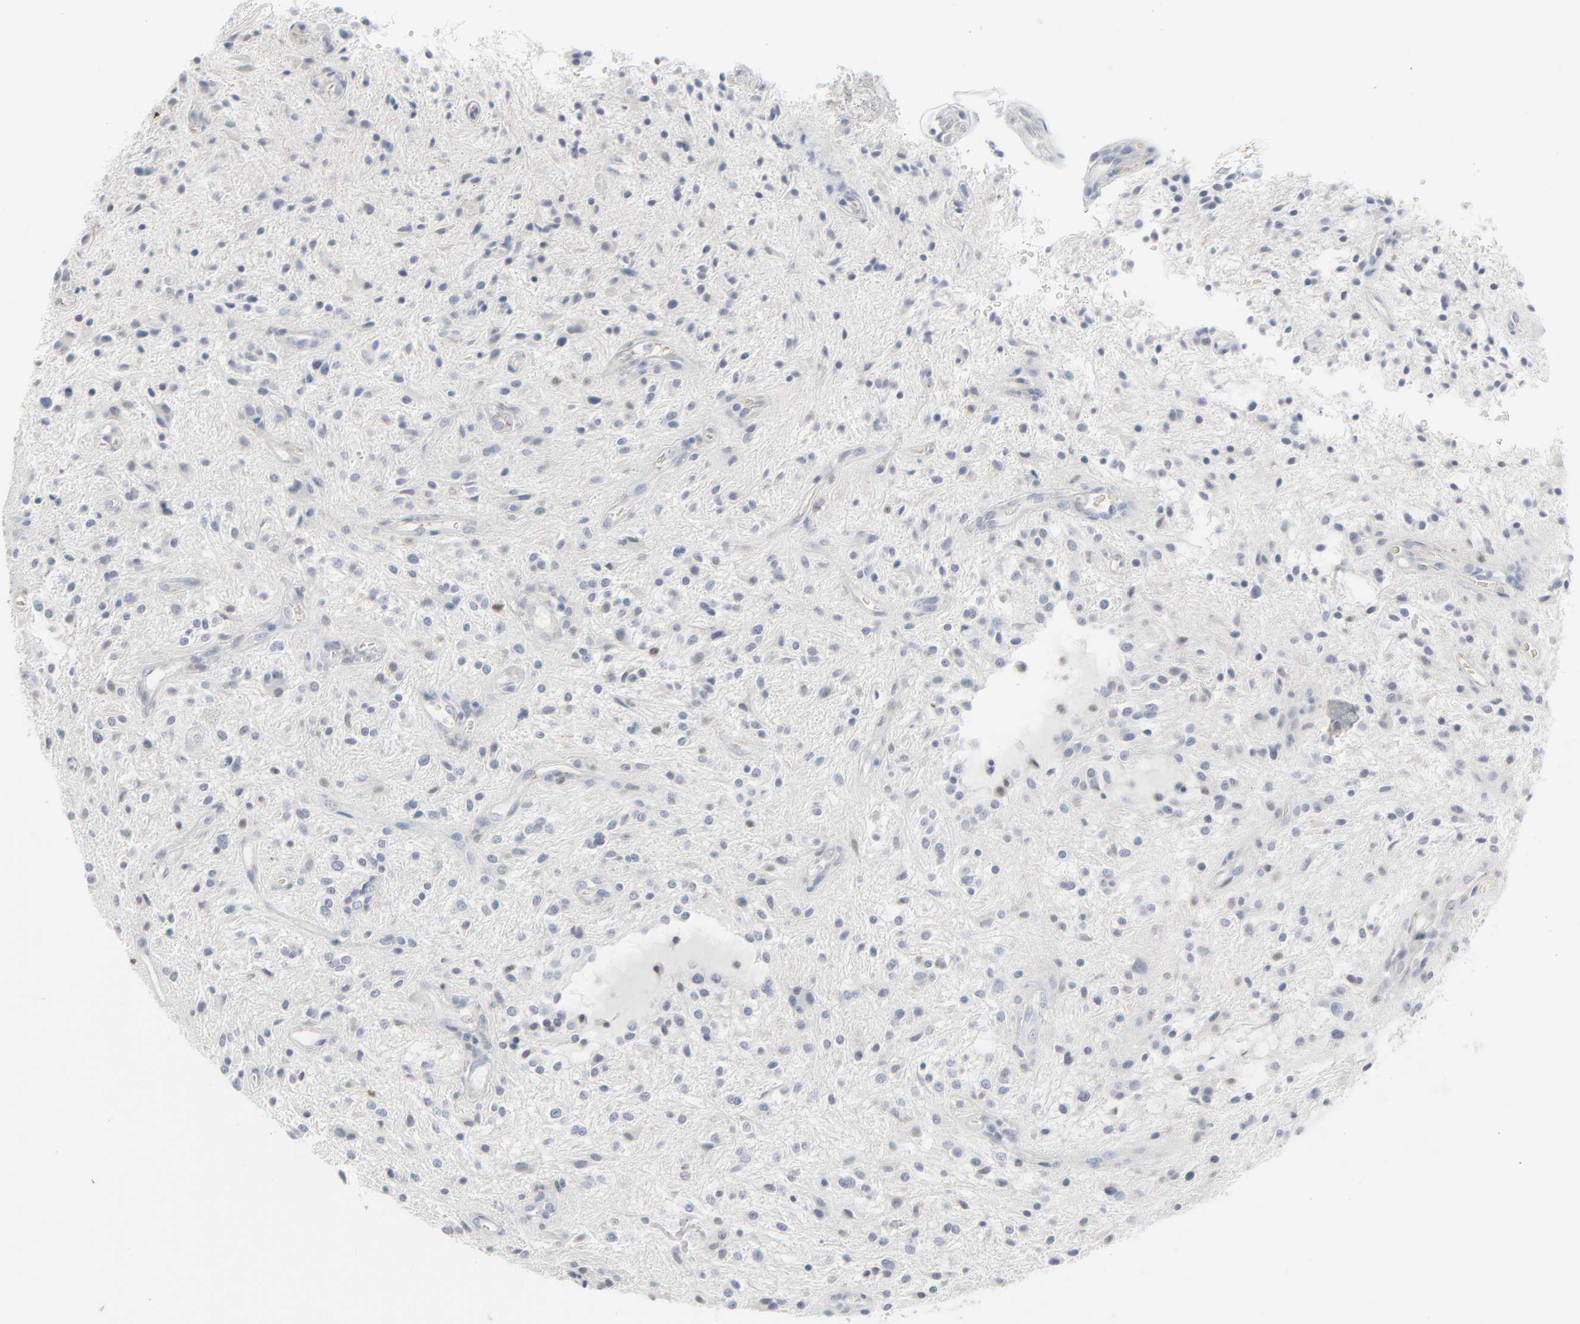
{"staining": {"intensity": "weak", "quantity": "<25%", "location": "nuclear"}, "tissue": "glioma", "cell_type": "Tumor cells", "image_type": "cancer", "snomed": [{"axis": "morphology", "description": "Glioma, malignant, NOS"}, {"axis": "topography", "description": "Cerebellum"}], "caption": "The micrograph reveals no staining of tumor cells in glioma.", "gene": "MITF", "patient": {"sex": "female", "age": 10}}